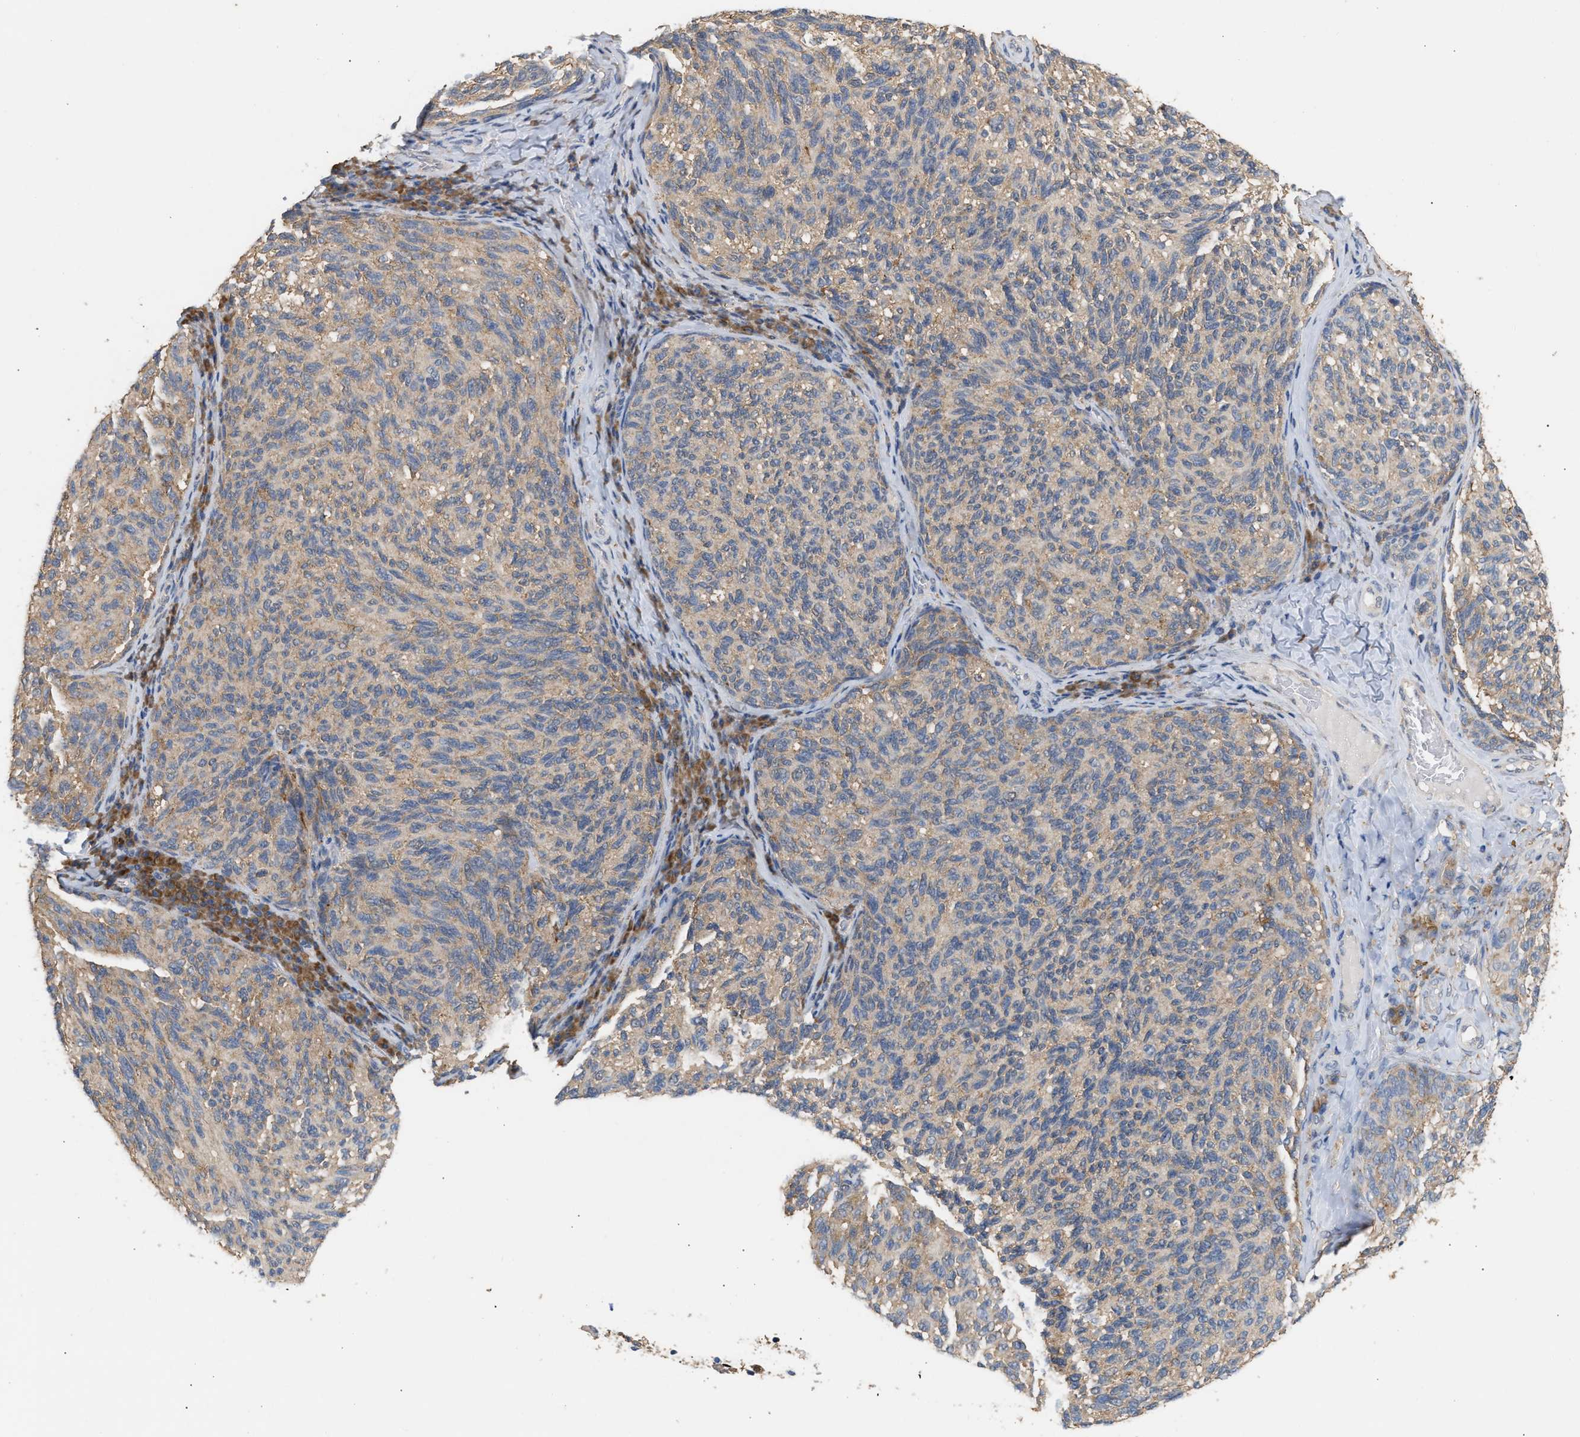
{"staining": {"intensity": "moderate", "quantity": ">75%", "location": "cytoplasmic/membranous"}, "tissue": "melanoma", "cell_type": "Tumor cells", "image_type": "cancer", "snomed": [{"axis": "morphology", "description": "Malignant melanoma, NOS"}, {"axis": "topography", "description": "Skin"}], "caption": "Immunohistochemistry of human malignant melanoma shows medium levels of moderate cytoplasmic/membranous staining in approximately >75% of tumor cells.", "gene": "GCN1", "patient": {"sex": "female", "age": 73}}